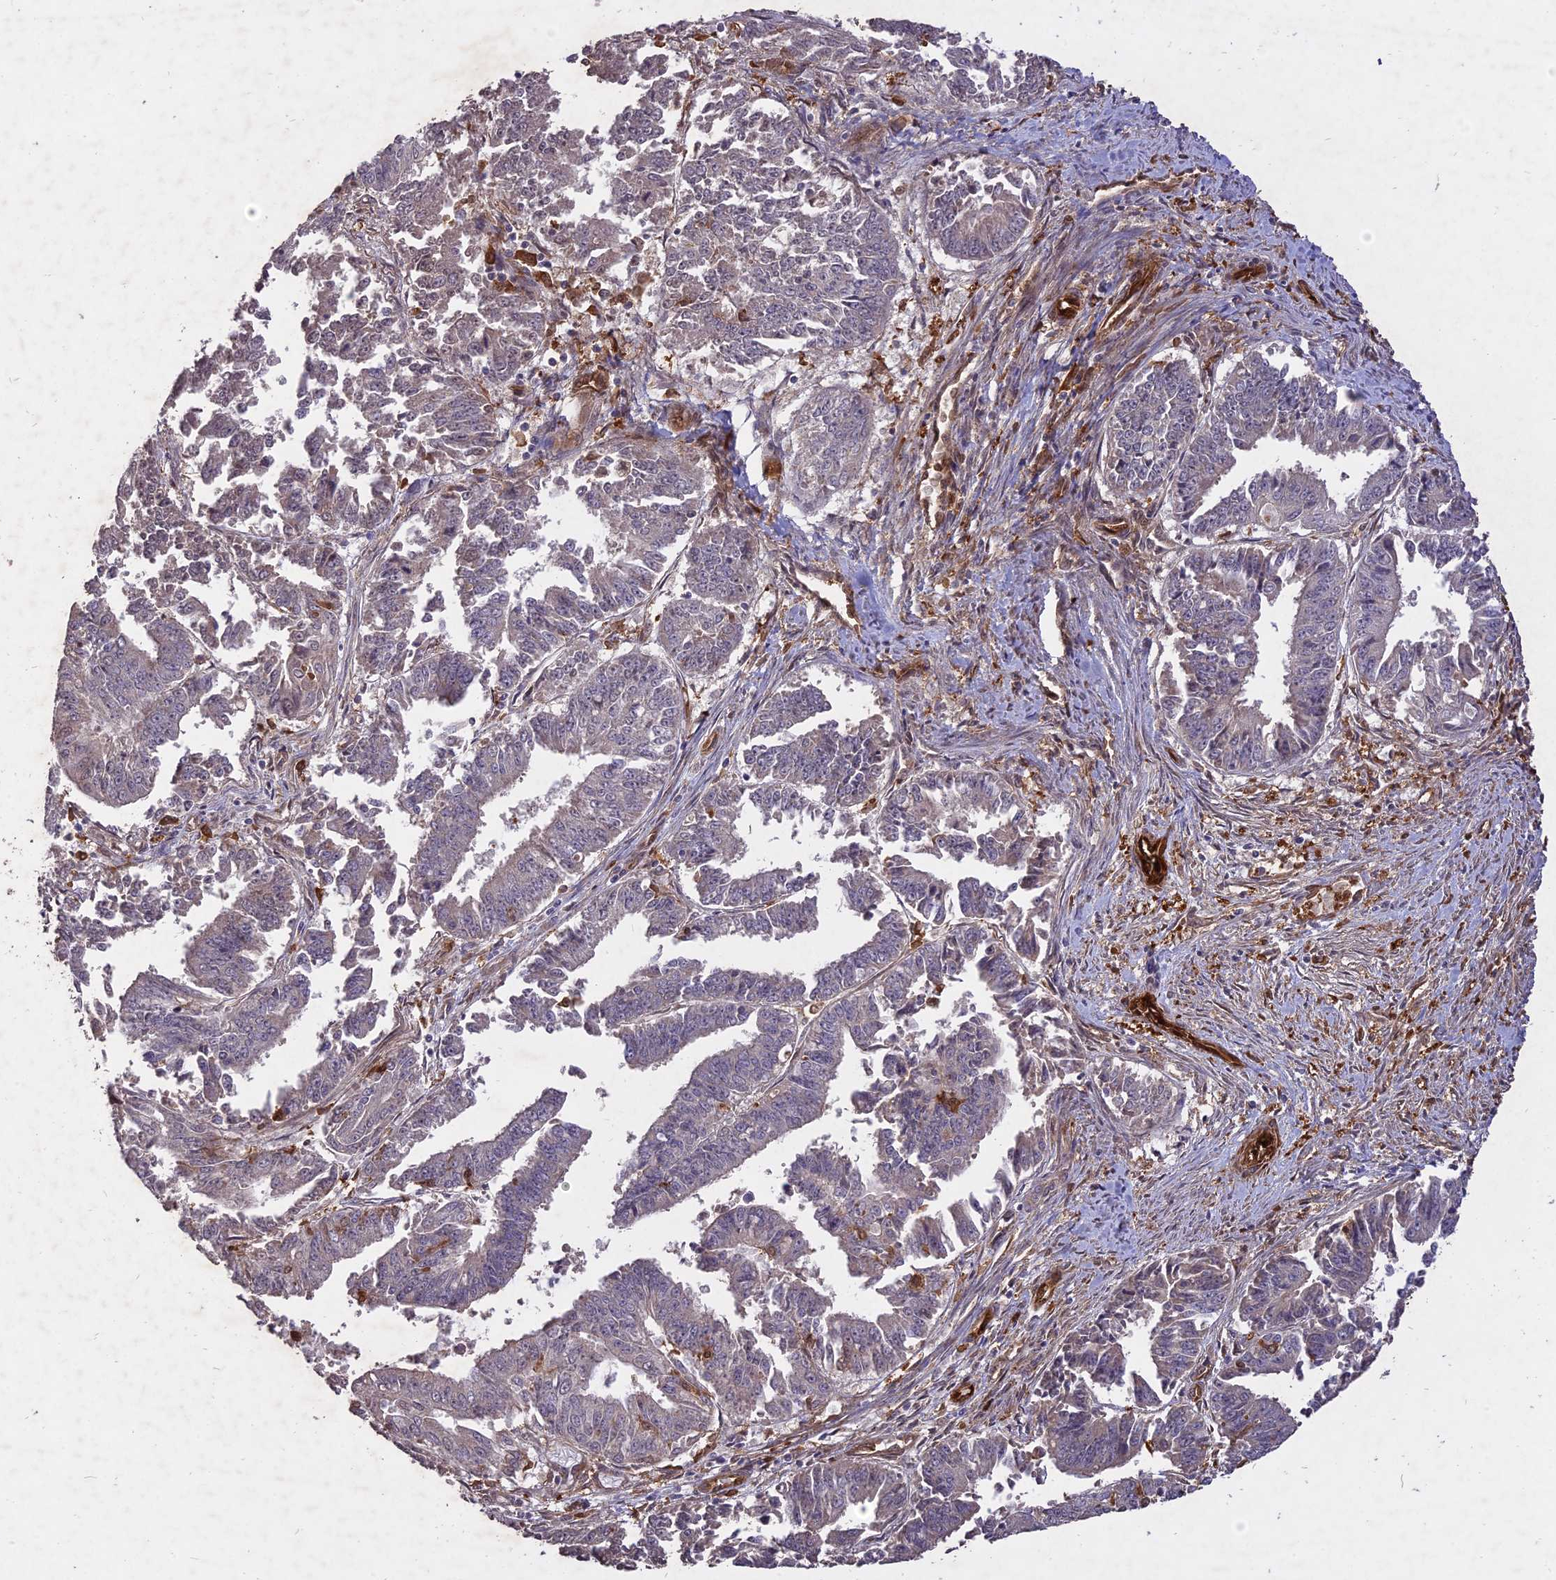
{"staining": {"intensity": "negative", "quantity": "none", "location": "none"}, "tissue": "endometrial cancer", "cell_type": "Tumor cells", "image_type": "cancer", "snomed": [{"axis": "morphology", "description": "Adenocarcinoma, NOS"}, {"axis": "topography", "description": "Endometrium"}], "caption": "Endometrial cancer (adenocarcinoma) stained for a protein using IHC reveals no expression tumor cells.", "gene": "SAC3D1", "patient": {"sex": "female", "age": 73}}